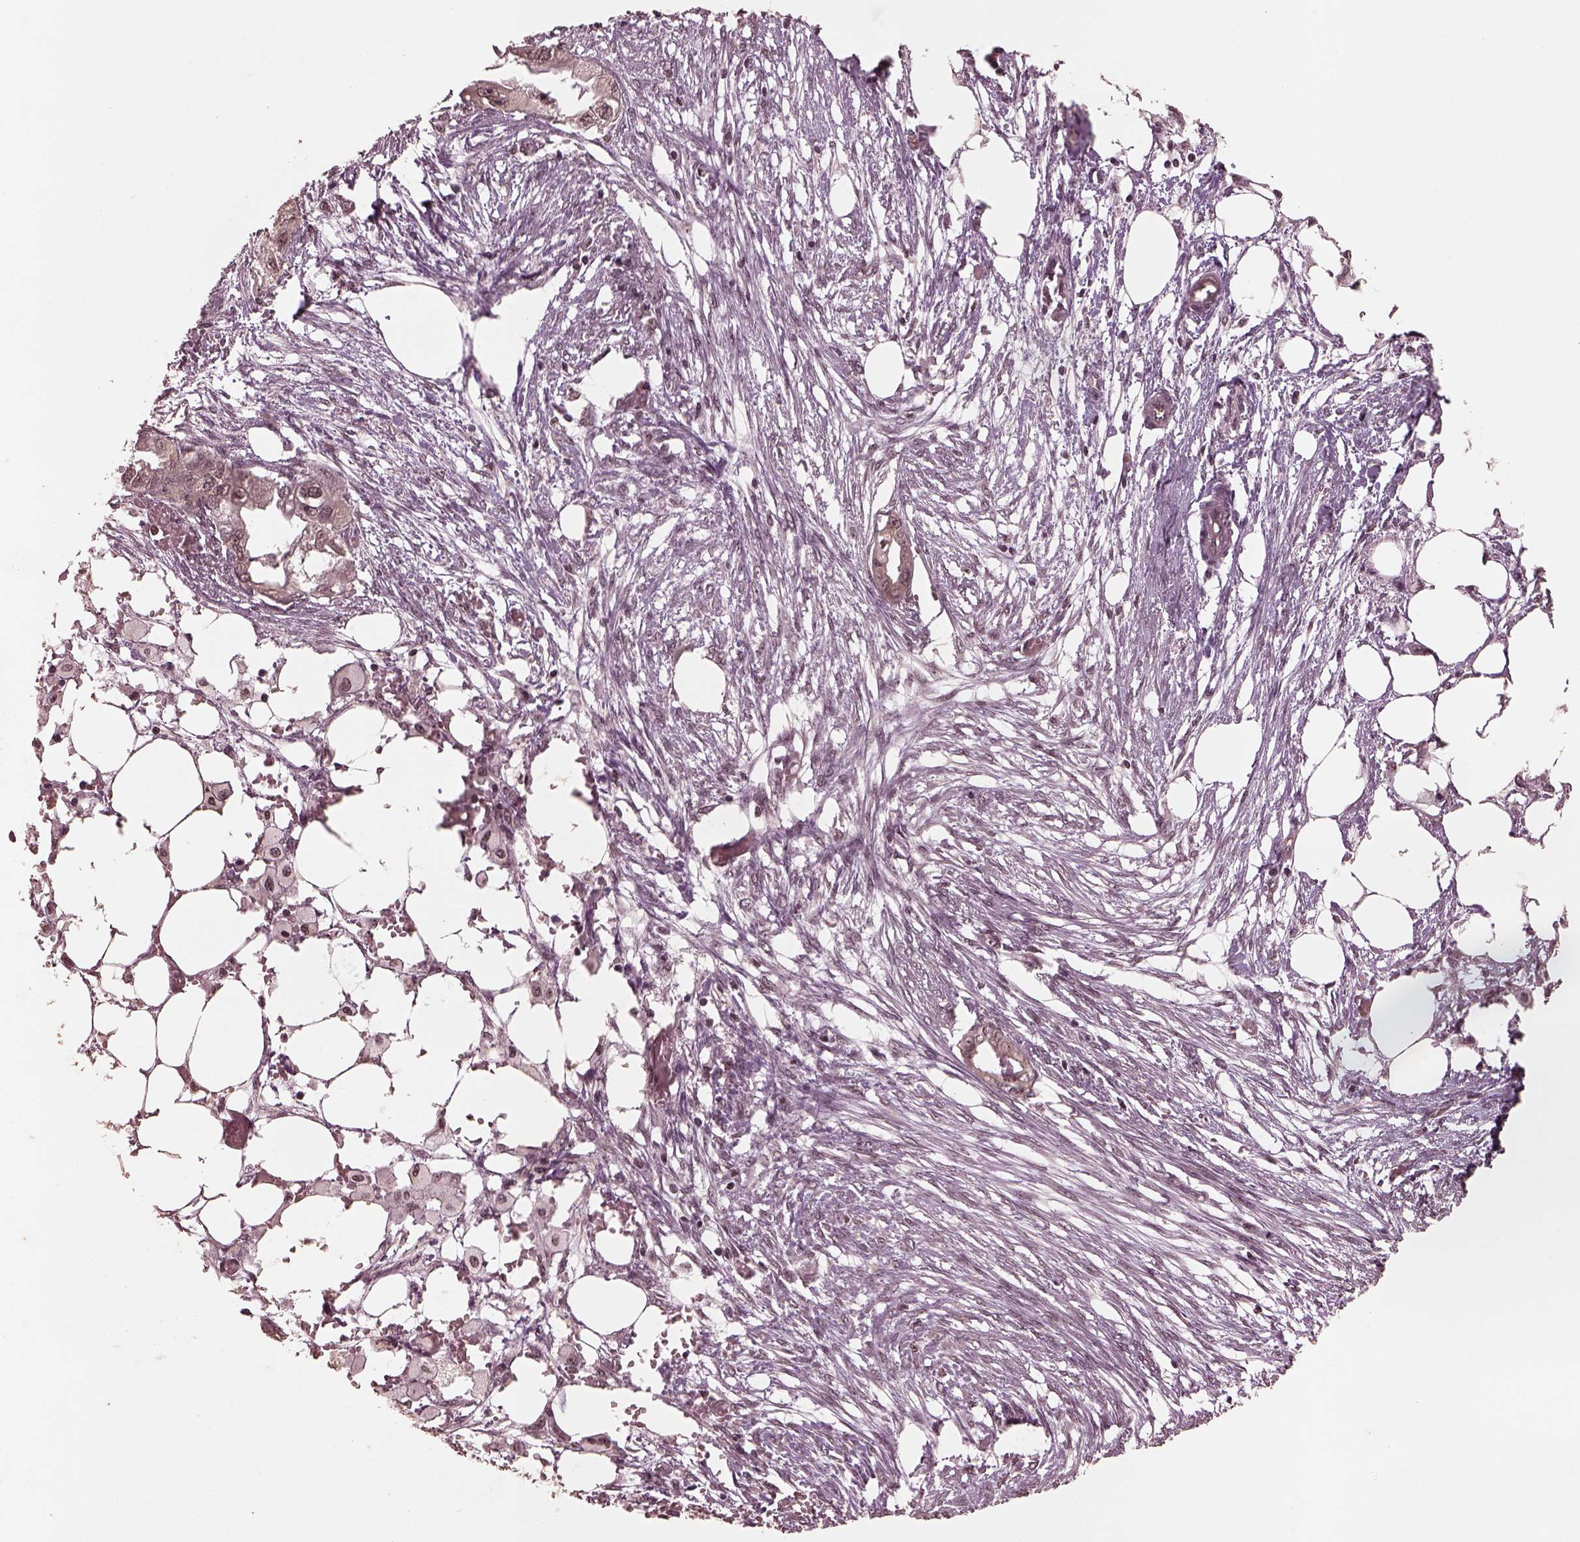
{"staining": {"intensity": "weak", "quantity": ">75%", "location": "cytoplasmic/membranous"}, "tissue": "endometrial cancer", "cell_type": "Tumor cells", "image_type": "cancer", "snomed": [{"axis": "morphology", "description": "Adenocarcinoma, NOS"}, {"axis": "morphology", "description": "Adenocarcinoma, metastatic, NOS"}, {"axis": "topography", "description": "Adipose tissue"}, {"axis": "topography", "description": "Endometrium"}], "caption": "Tumor cells reveal weak cytoplasmic/membranous positivity in approximately >75% of cells in endometrial cancer (adenocarcinoma).", "gene": "RUVBL2", "patient": {"sex": "female", "age": 67}}